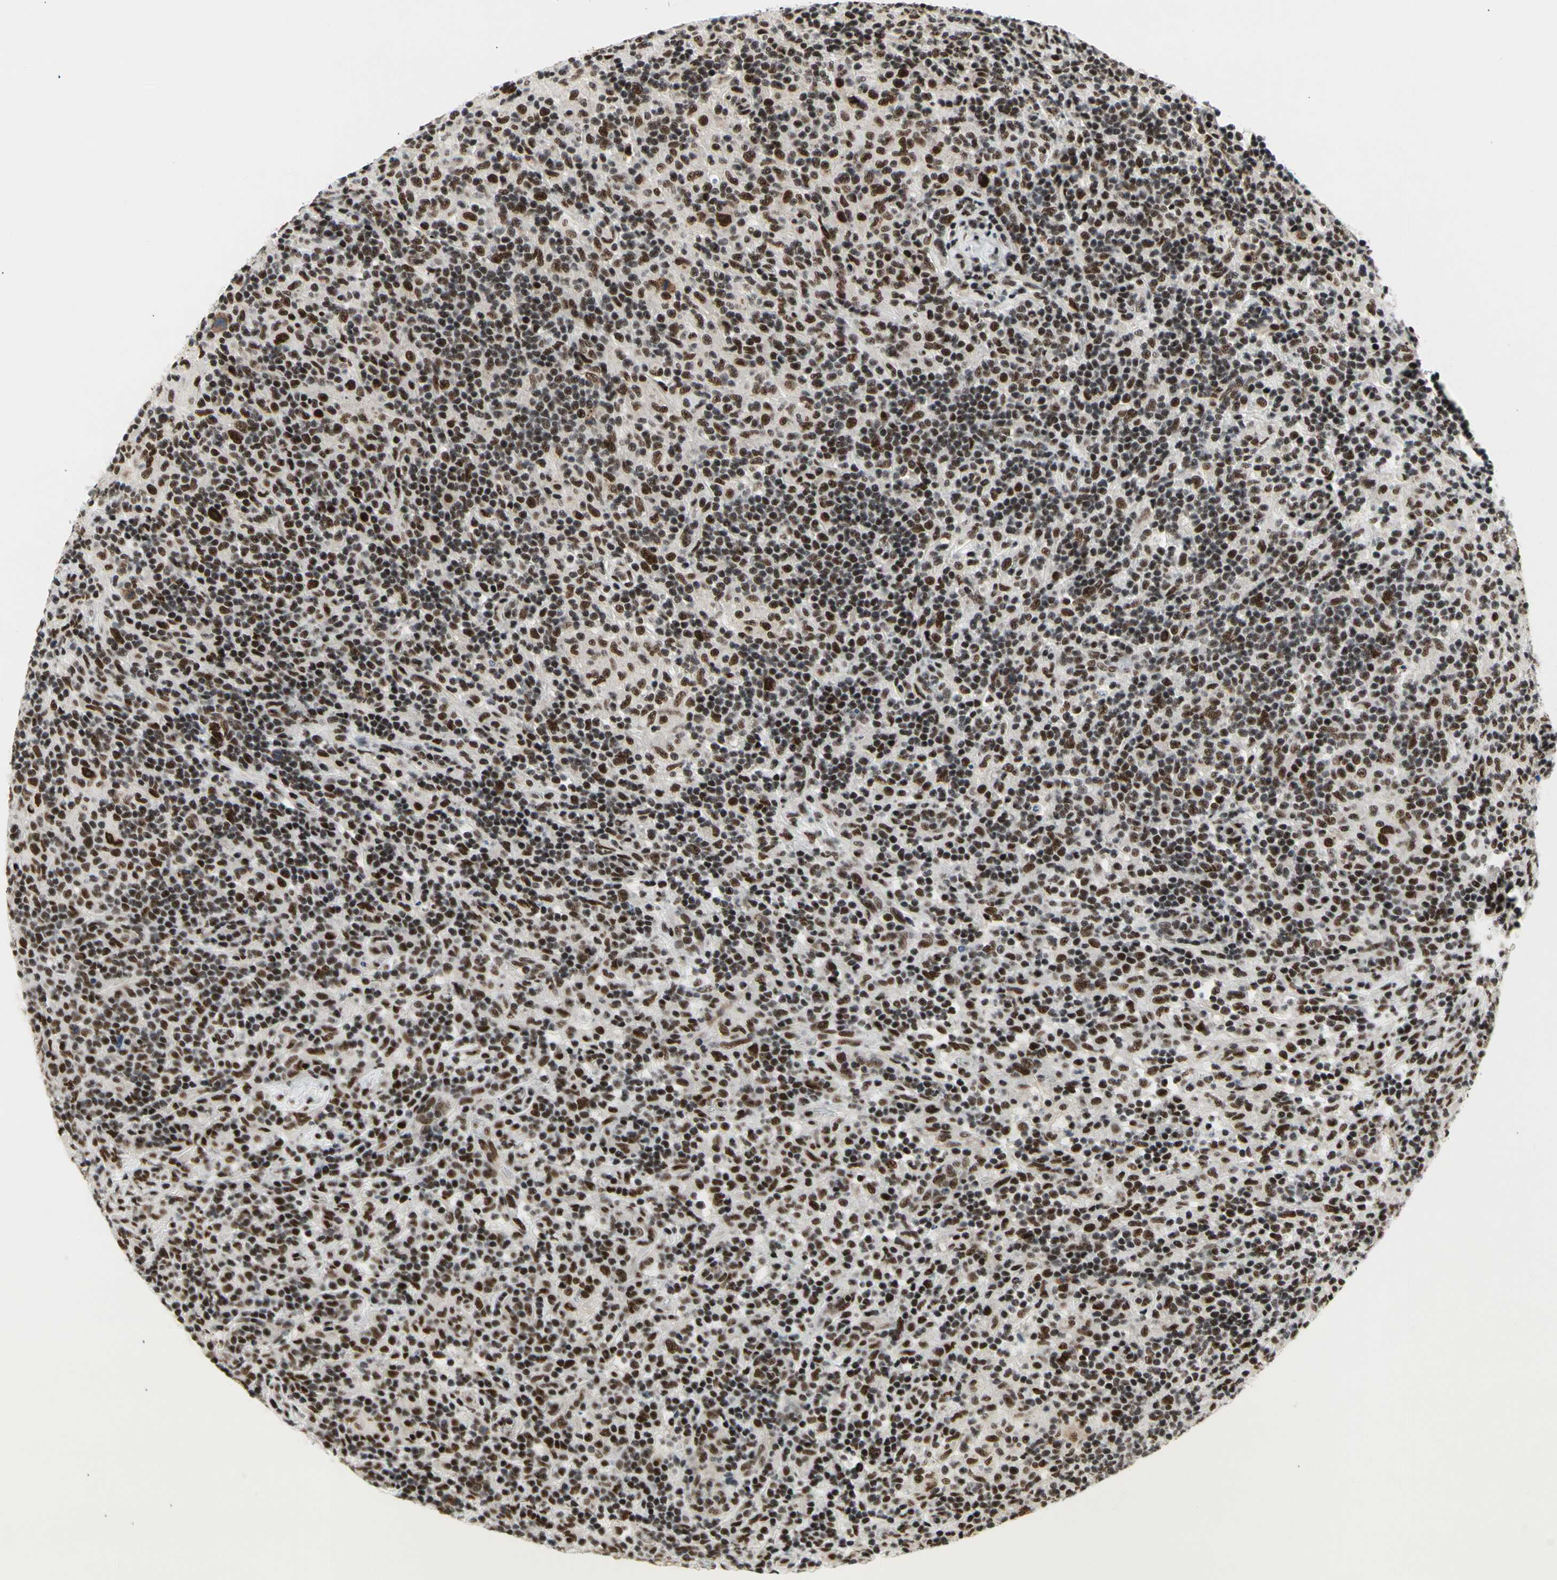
{"staining": {"intensity": "strong", "quantity": ">75%", "location": "nuclear"}, "tissue": "lymphoma", "cell_type": "Tumor cells", "image_type": "cancer", "snomed": [{"axis": "morphology", "description": "Hodgkin's disease, NOS"}, {"axis": "topography", "description": "Lymph node"}], "caption": "Lymphoma stained with immunohistochemistry (IHC) demonstrates strong nuclear expression in about >75% of tumor cells. (DAB IHC, brown staining for protein, blue staining for nuclei).", "gene": "SRSF11", "patient": {"sex": "male", "age": 70}}